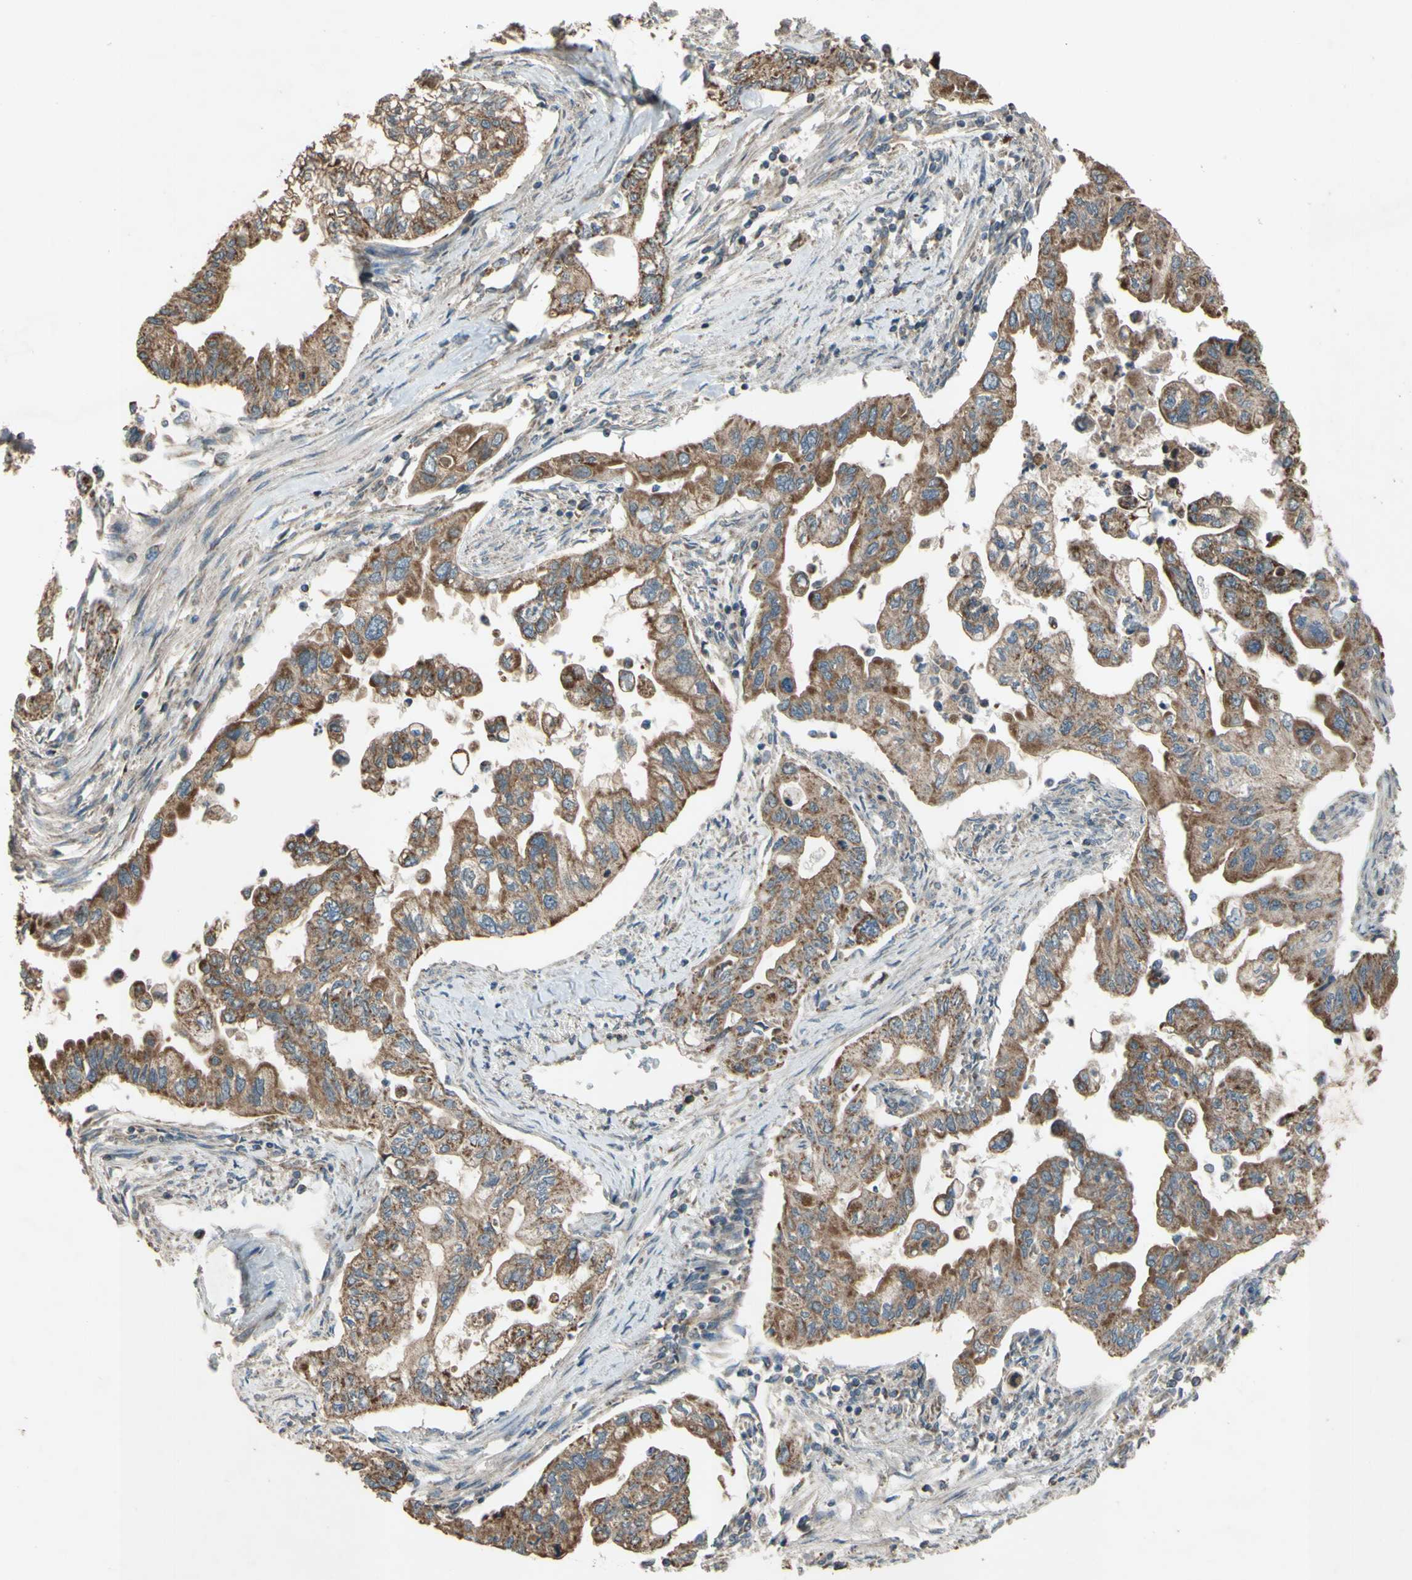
{"staining": {"intensity": "moderate", "quantity": ">75%", "location": "cytoplasmic/membranous"}, "tissue": "pancreatic cancer", "cell_type": "Tumor cells", "image_type": "cancer", "snomed": [{"axis": "morphology", "description": "Normal tissue, NOS"}, {"axis": "topography", "description": "Pancreas"}], "caption": "DAB (3,3'-diaminobenzidine) immunohistochemical staining of human pancreatic cancer shows moderate cytoplasmic/membranous protein expression in approximately >75% of tumor cells.", "gene": "ACOT8", "patient": {"sex": "male", "age": 42}}